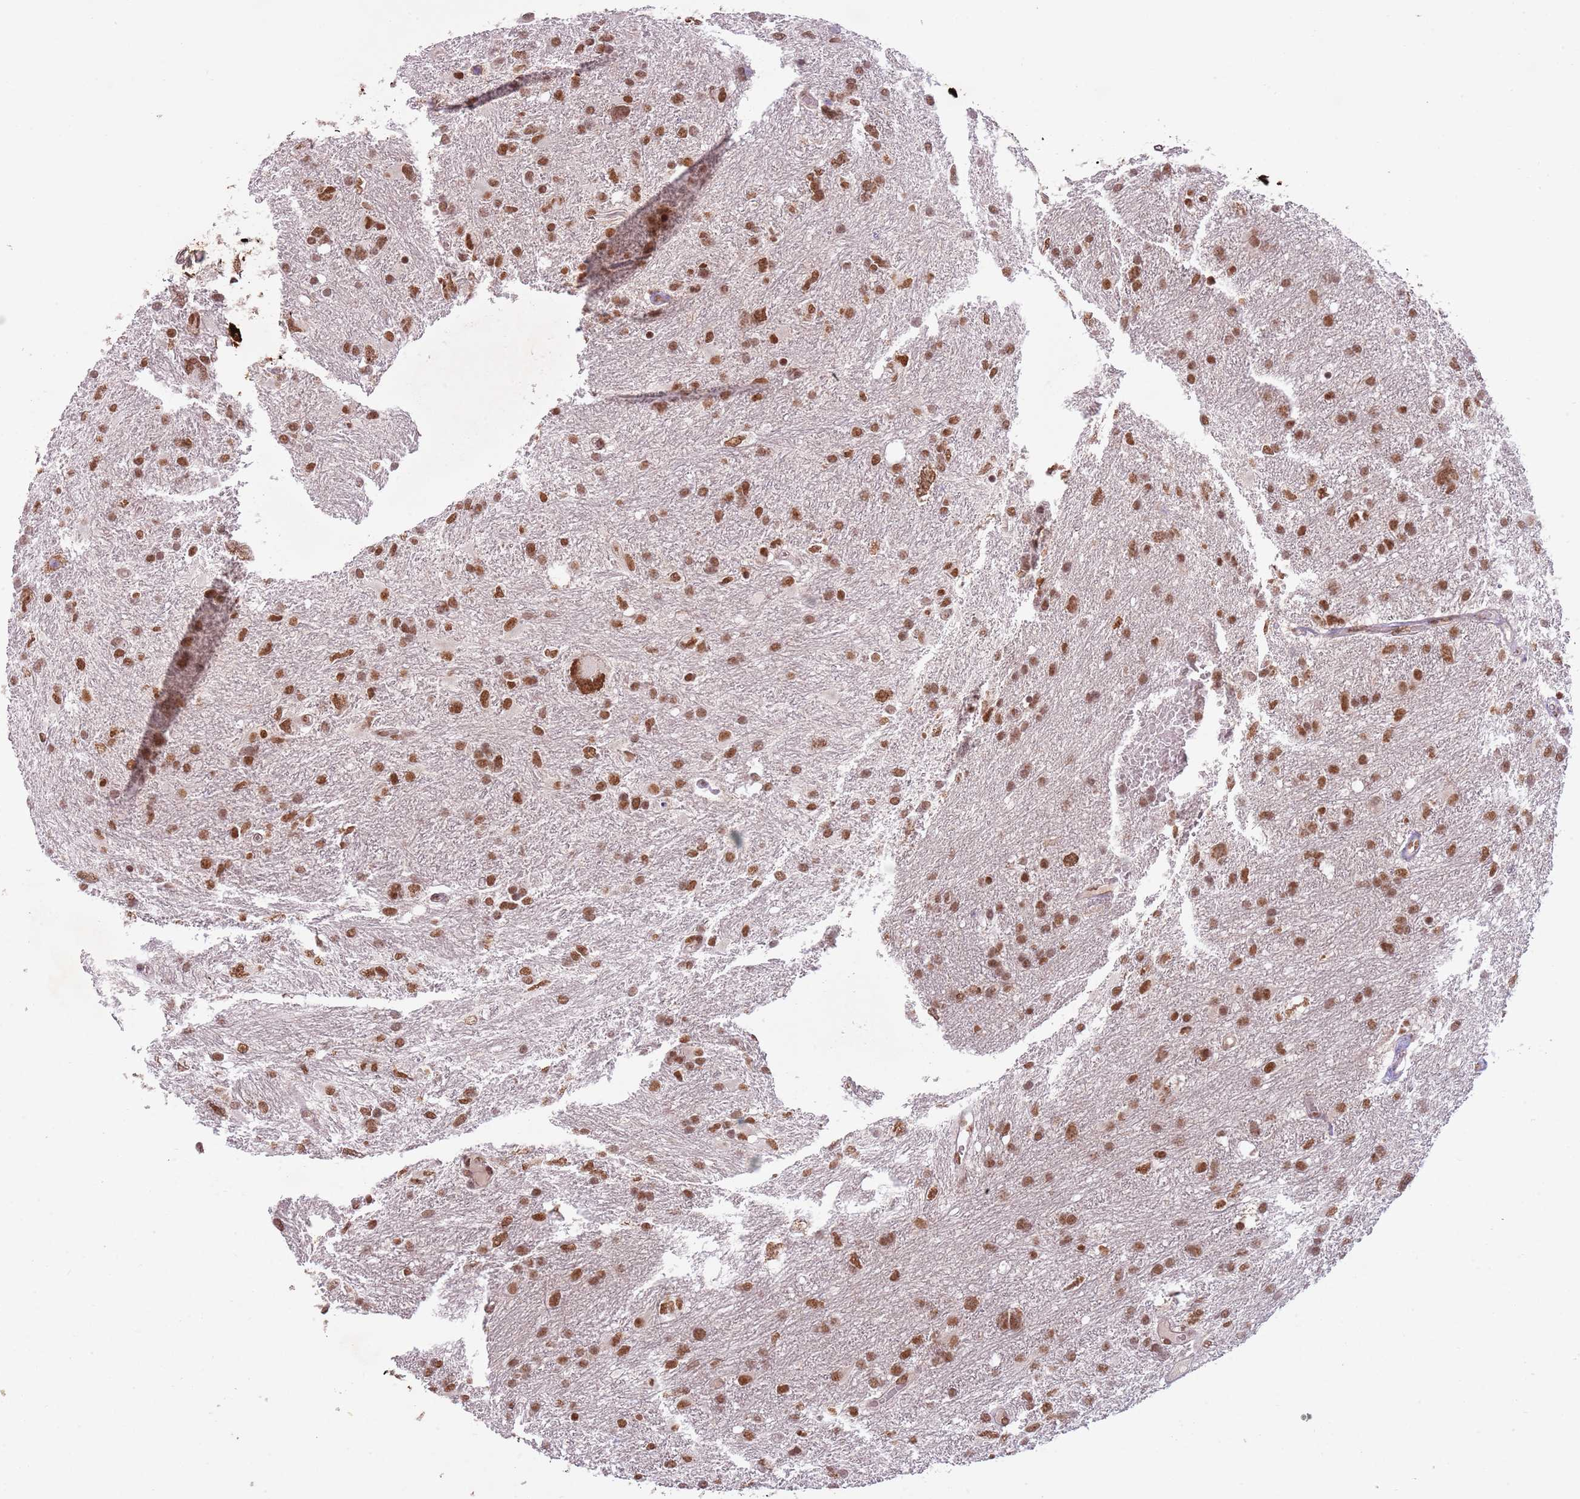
{"staining": {"intensity": "strong", "quantity": "25%-75%", "location": "nuclear"}, "tissue": "glioma", "cell_type": "Tumor cells", "image_type": "cancer", "snomed": [{"axis": "morphology", "description": "Glioma, malignant, High grade"}, {"axis": "topography", "description": "Brain"}], "caption": "A high-resolution micrograph shows immunohistochemistry (IHC) staining of glioma, which demonstrates strong nuclear positivity in approximately 25%-75% of tumor cells.", "gene": "FAM120AOS", "patient": {"sex": "male", "age": 61}}